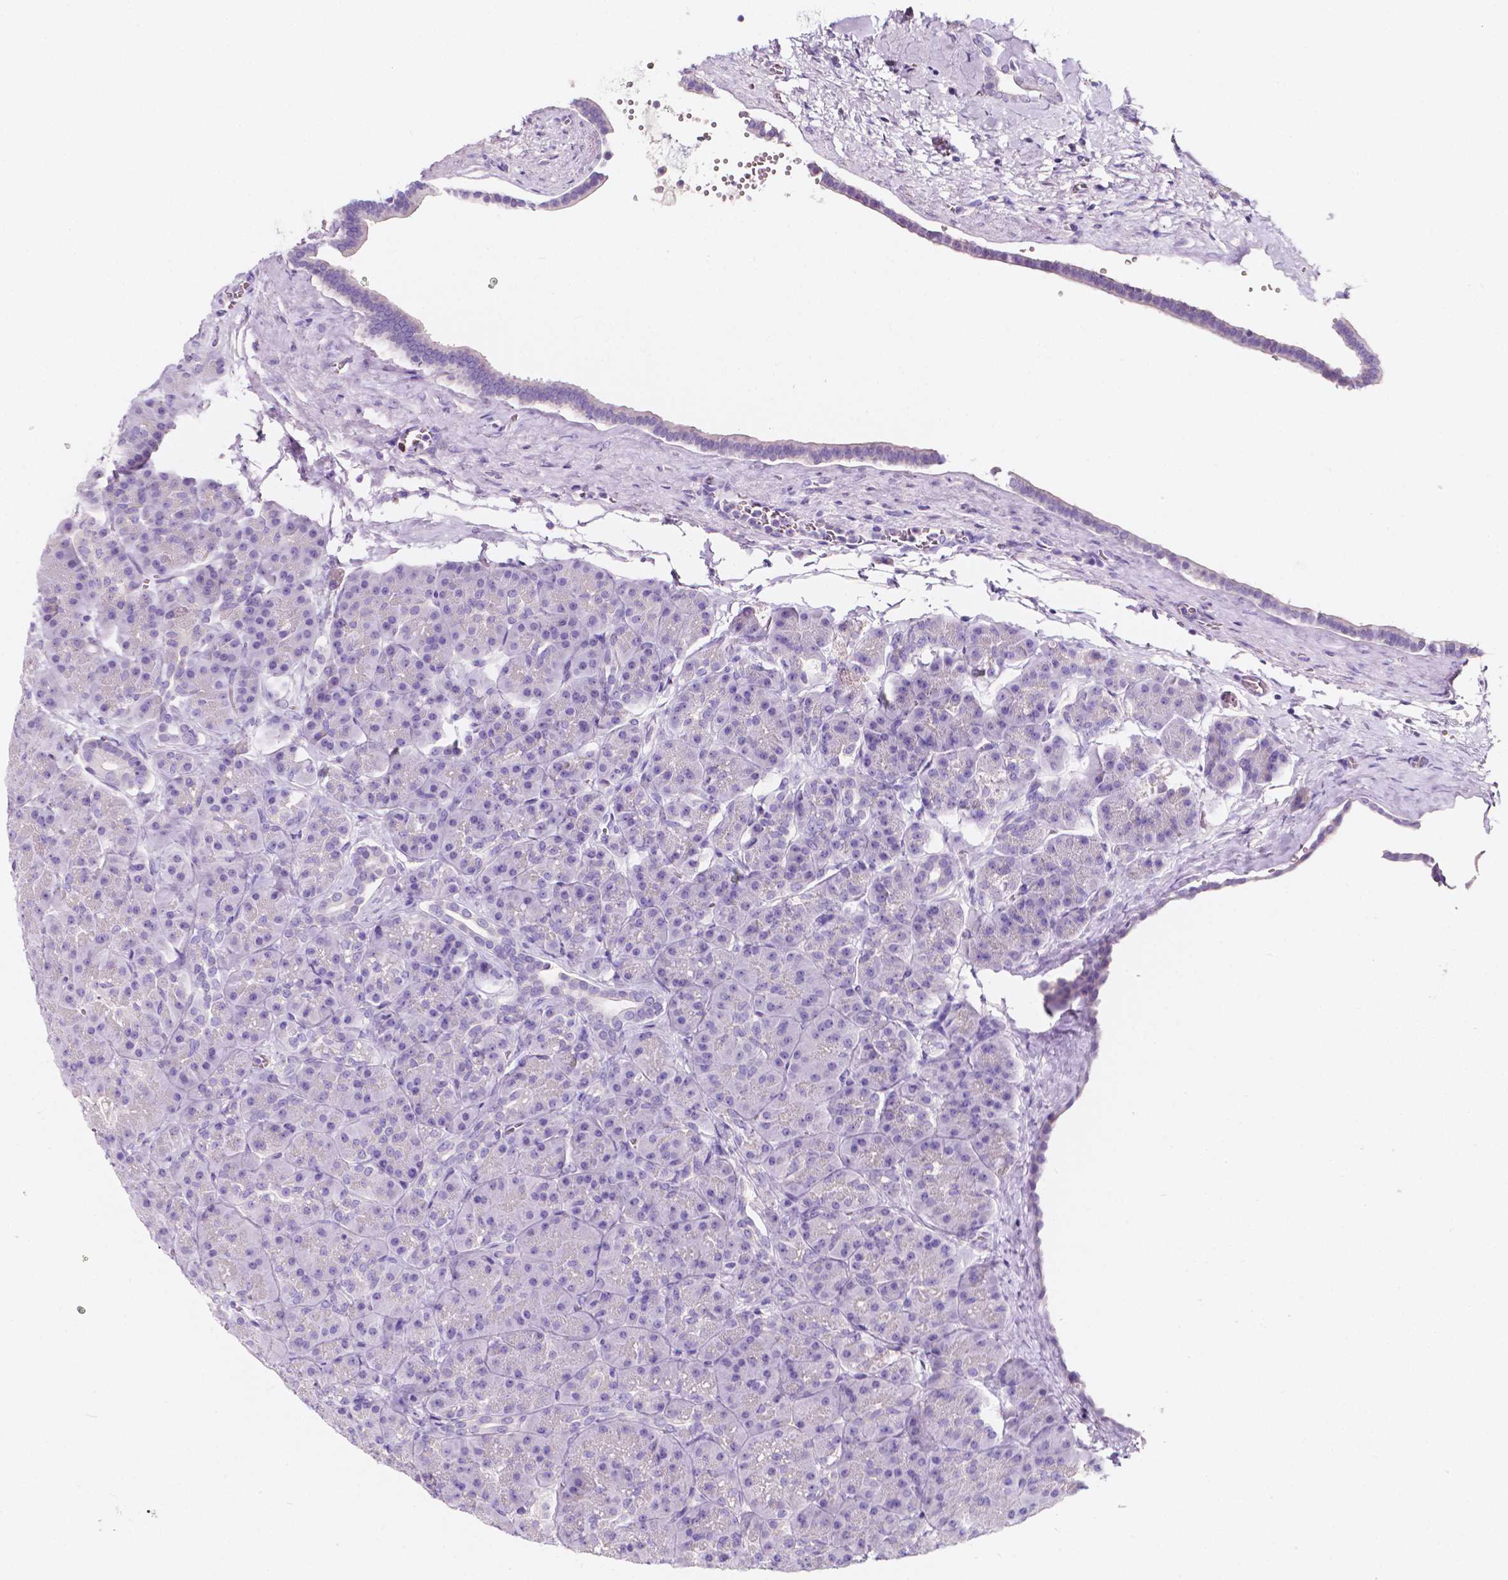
{"staining": {"intensity": "negative", "quantity": "none", "location": "none"}, "tissue": "pancreas", "cell_type": "Exocrine glandular cells", "image_type": "normal", "snomed": [{"axis": "morphology", "description": "Normal tissue, NOS"}, {"axis": "topography", "description": "Pancreas"}], "caption": "The micrograph exhibits no significant staining in exocrine glandular cells of pancreas.", "gene": "CLSTN2", "patient": {"sex": "male", "age": 57}}